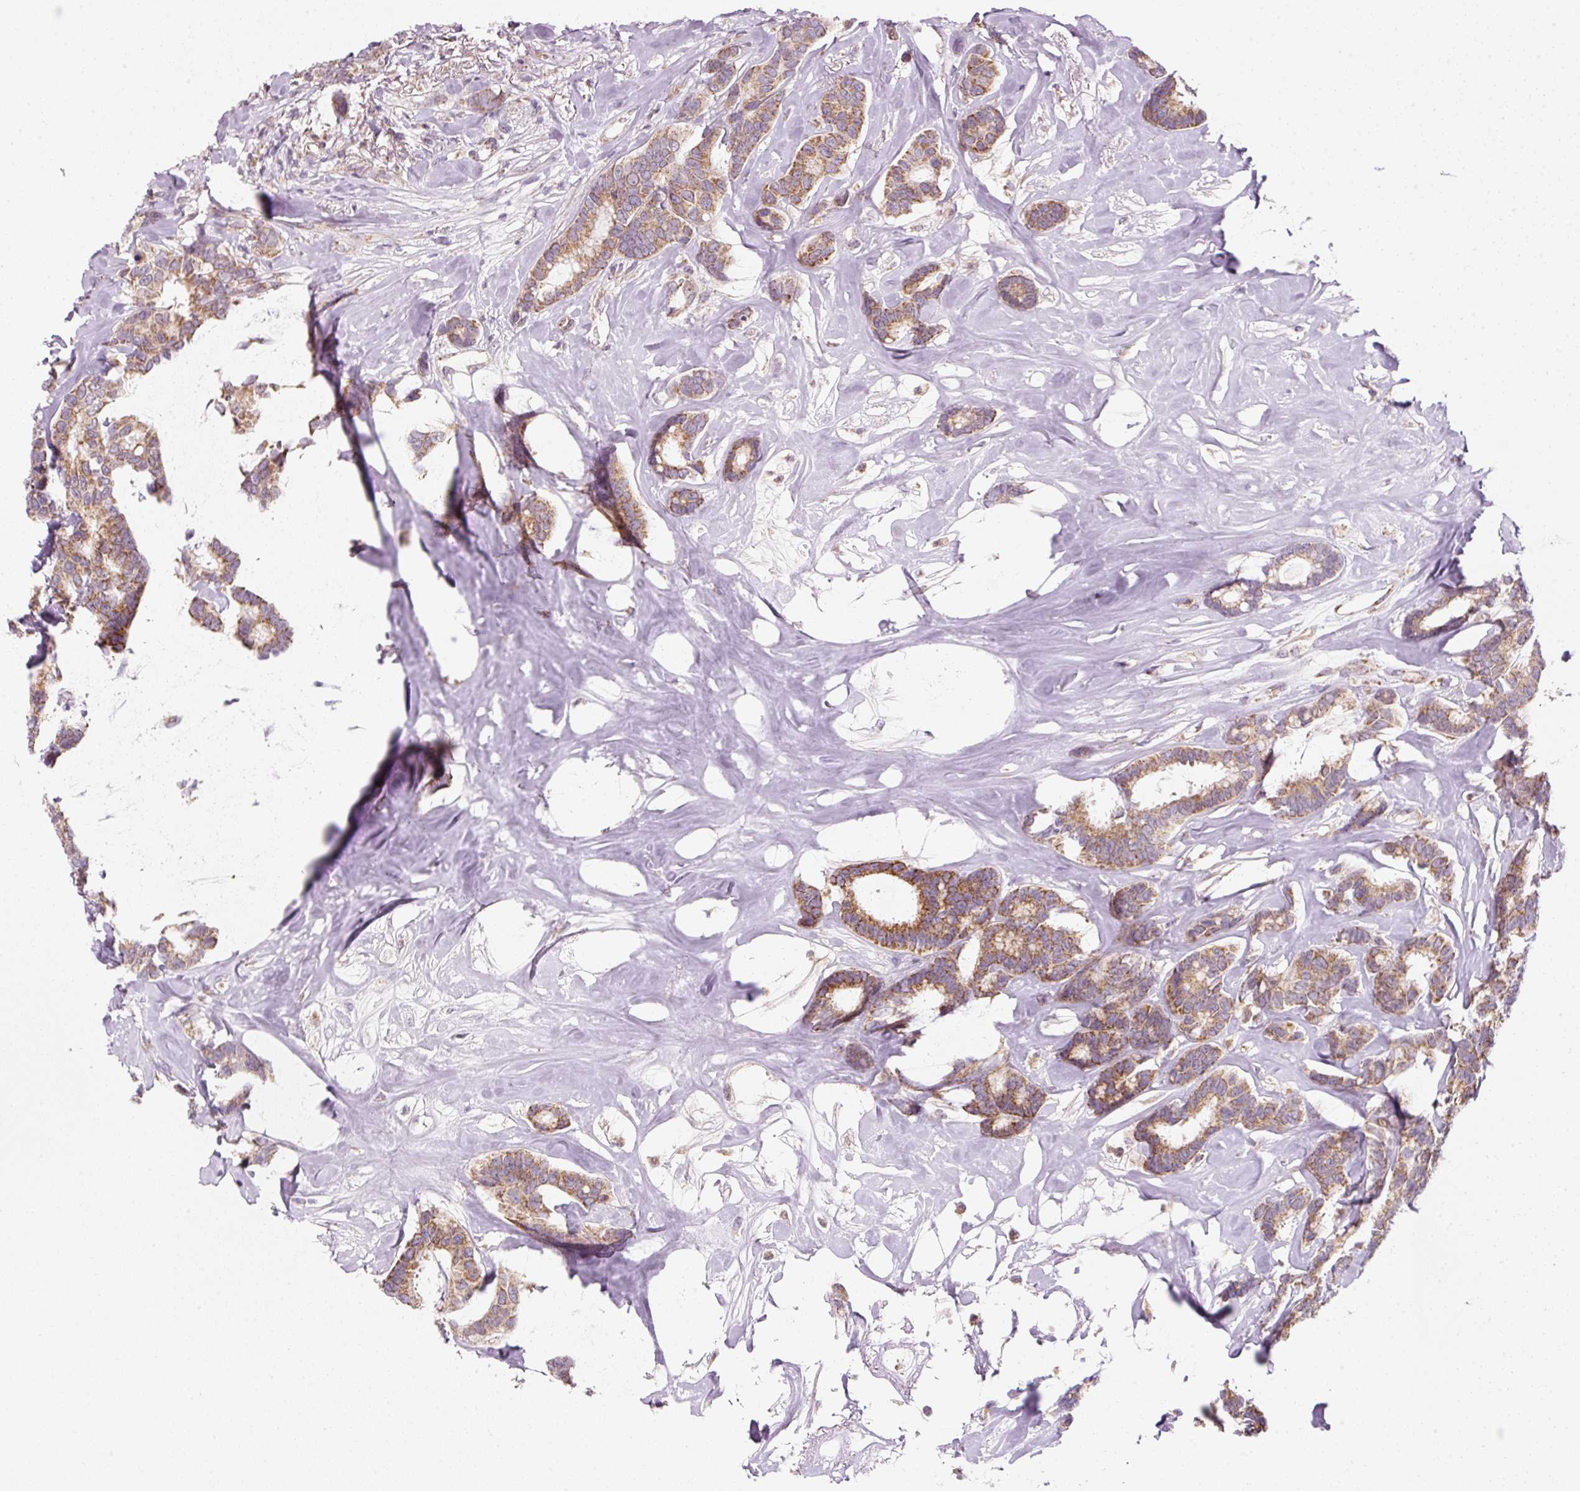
{"staining": {"intensity": "moderate", "quantity": ">75%", "location": "cytoplasmic/membranous"}, "tissue": "breast cancer", "cell_type": "Tumor cells", "image_type": "cancer", "snomed": [{"axis": "morphology", "description": "Duct carcinoma"}, {"axis": "topography", "description": "Breast"}], "caption": "An immunohistochemistry photomicrograph of neoplastic tissue is shown. Protein staining in brown highlights moderate cytoplasmic/membranous positivity in breast infiltrating ductal carcinoma within tumor cells.", "gene": "FAM78B", "patient": {"sex": "female", "age": 87}}